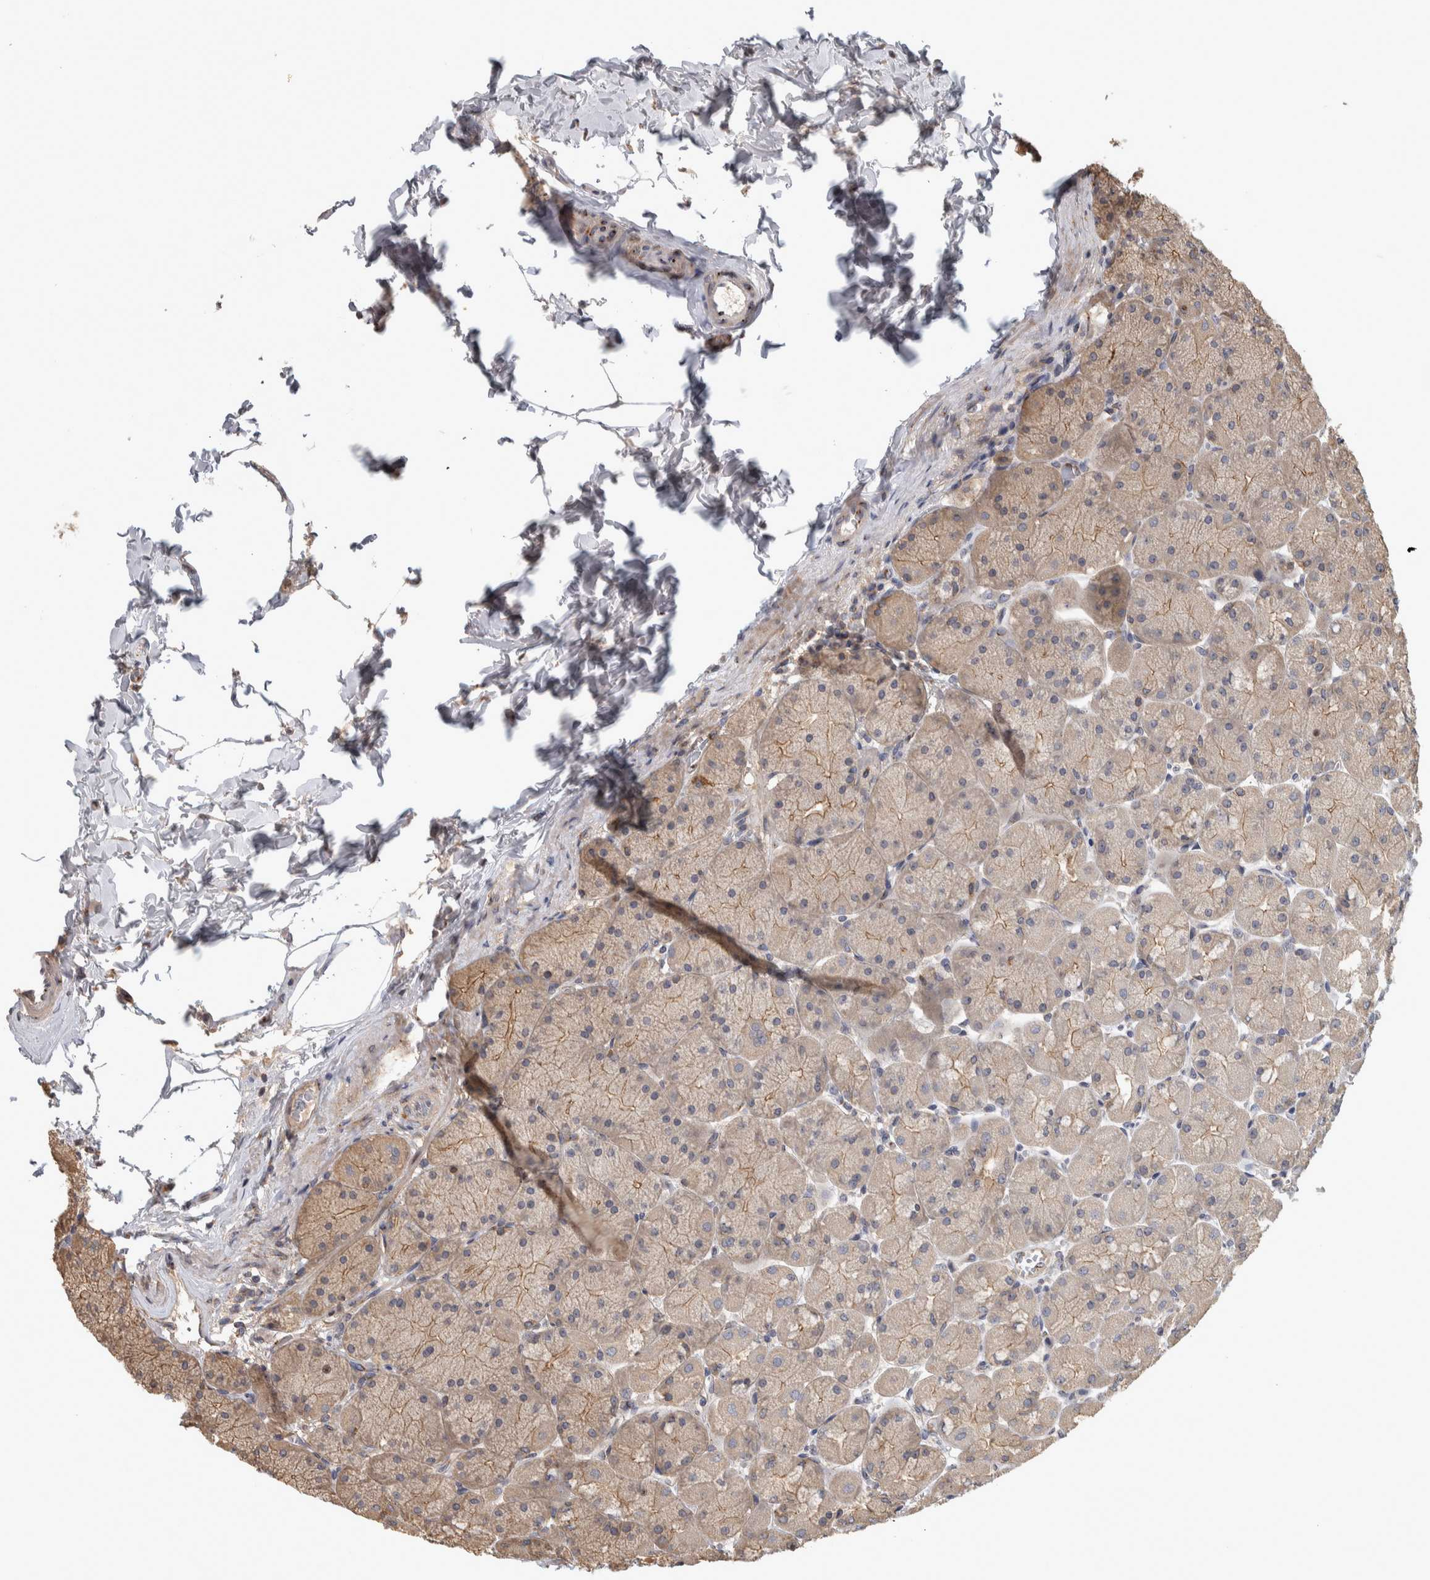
{"staining": {"intensity": "moderate", "quantity": "25%-75%", "location": "cytoplasmic/membranous"}, "tissue": "stomach", "cell_type": "Glandular cells", "image_type": "normal", "snomed": [{"axis": "morphology", "description": "Normal tissue, NOS"}, {"axis": "topography", "description": "Stomach, upper"}], "caption": "Stomach was stained to show a protein in brown. There is medium levels of moderate cytoplasmic/membranous positivity in about 25%-75% of glandular cells. The protein of interest is stained brown, and the nuclei are stained in blue (DAB (3,3'-diaminobenzidine) IHC with brightfield microscopy, high magnification).", "gene": "IFRD1", "patient": {"sex": "female", "age": 56}}